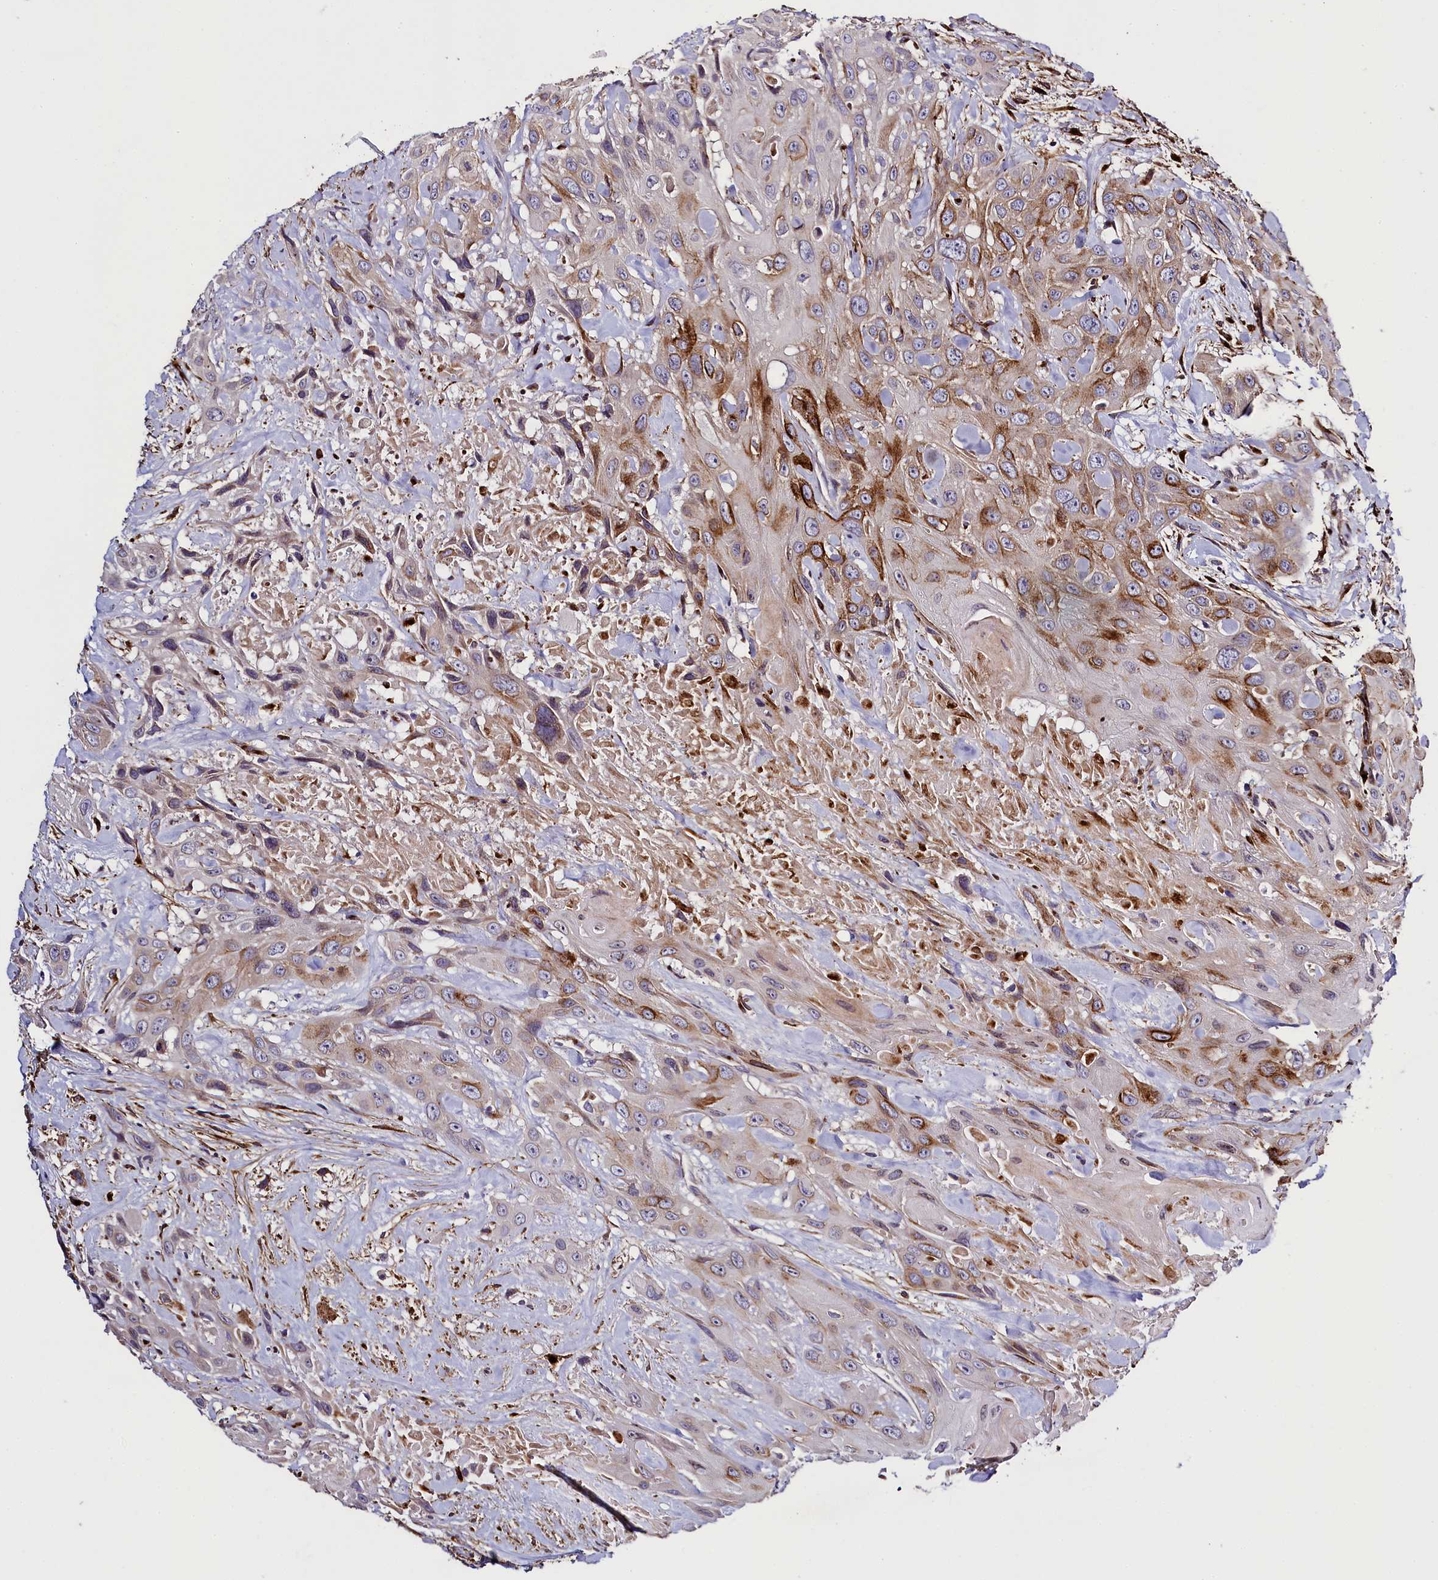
{"staining": {"intensity": "moderate", "quantity": "<25%", "location": "cytoplasmic/membranous"}, "tissue": "head and neck cancer", "cell_type": "Tumor cells", "image_type": "cancer", "snomed": [{"axis": "morphology", "description": "Squamous cell carcinoma, NOS"}, {"axis": "topography", "description": "Head-Neck"}], "caption": "Human head and neck cancer (squamous cell carcinoma) stained with a protein marker shows moderate staining in tumor cells.", "gene": "MRC2", "patient": {"sex": "male", "age": 81}}